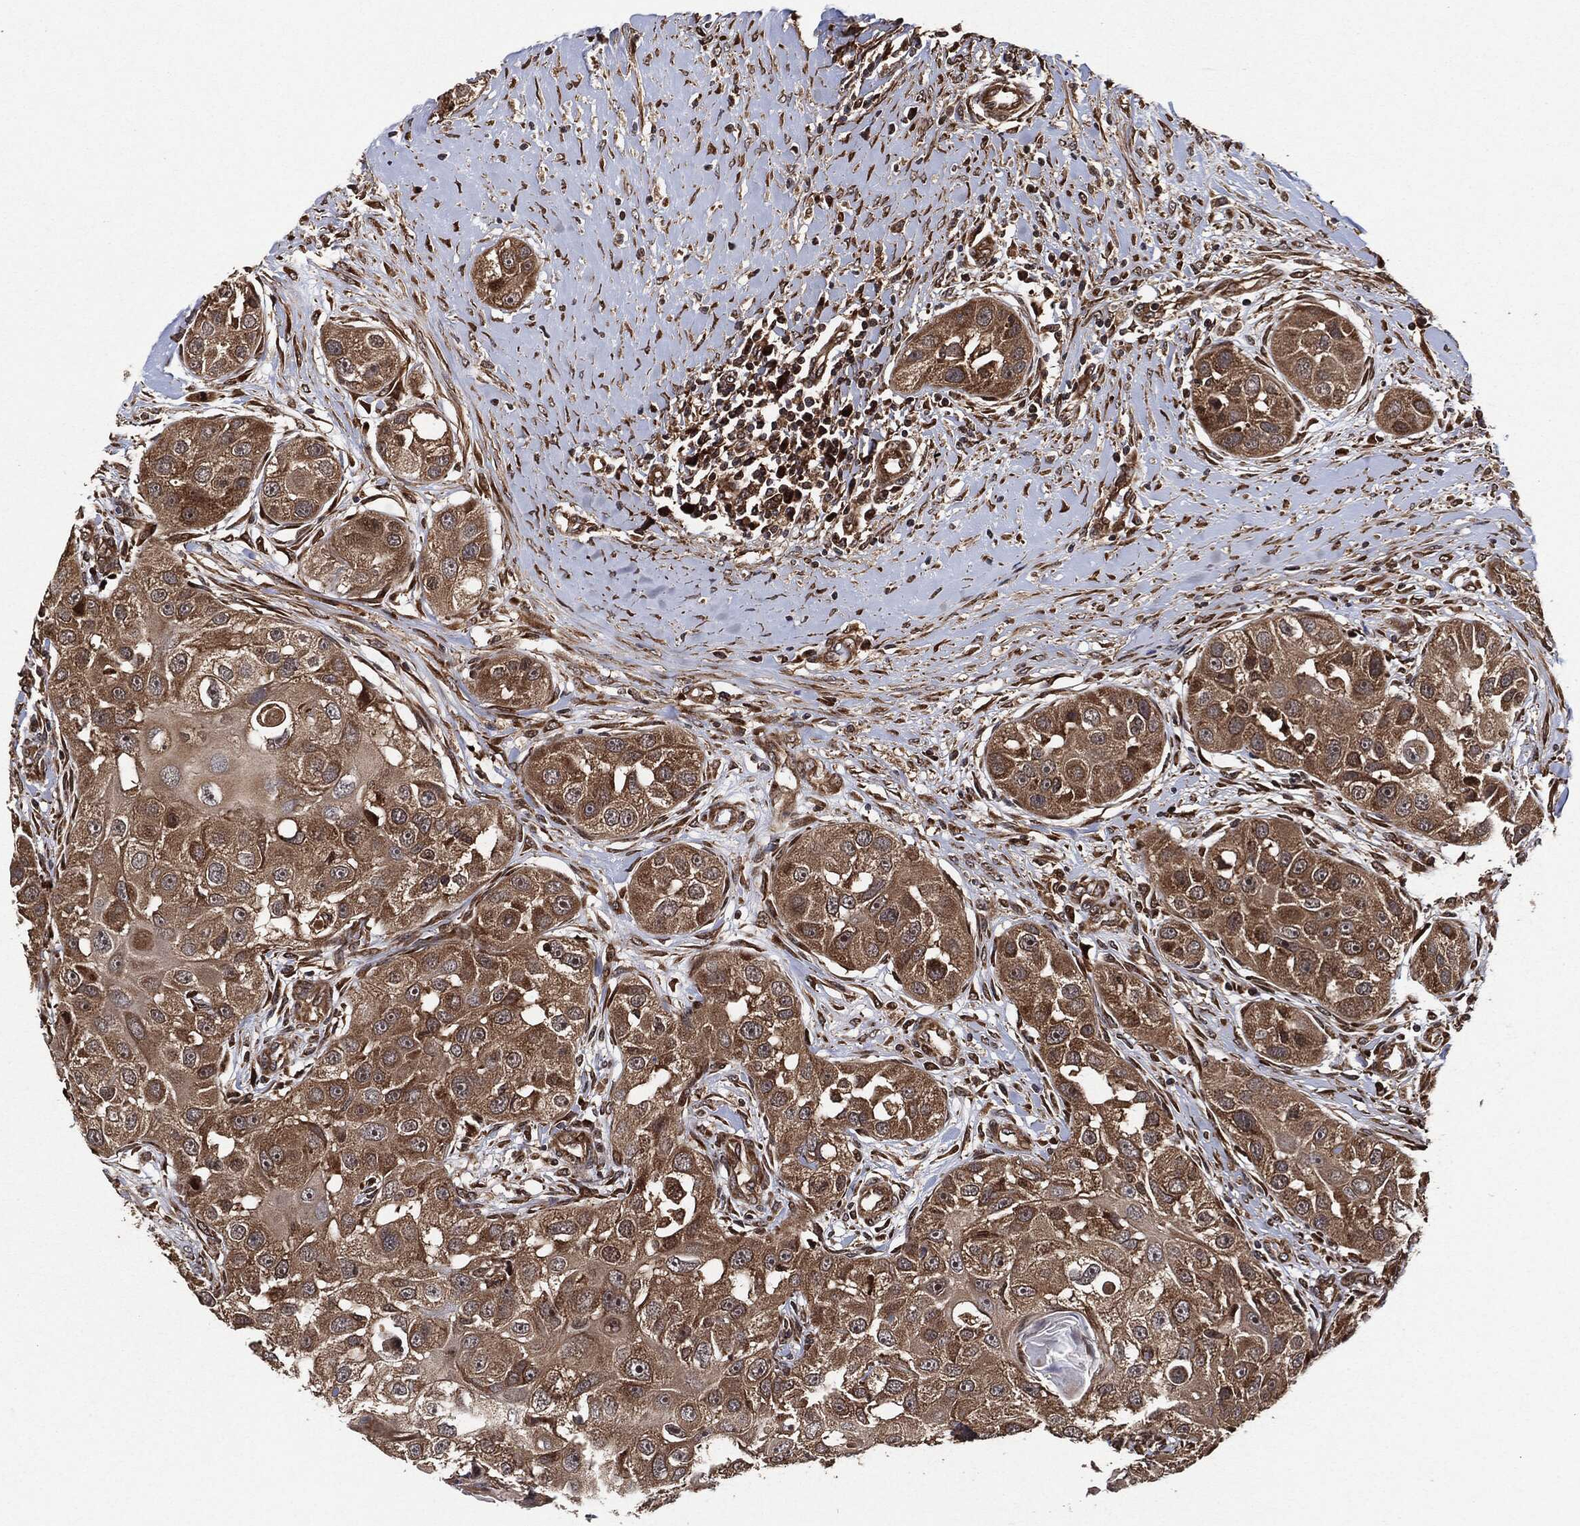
{"staining": {"intensity": "moderate", "quantity": ">75%", "location": "cytoplasmic/membranous"}, "tissue": "head and neck cancer", "cell_type": "Tumor cells", "image_type": "cancer", "snomed": [{"axis": "morphology", "description": "Normal tissue, NOS"}, {"axis": "morphology", "description": "Squamous cell carcinoma, NOS"}, {"axis": "topography", "description": "Skeletal muscle"}, {"axis": "topography", "description": "Head-Neck"}], "caption": "This image displays immunohistochemistry staining of human squamous cell carcinoma (head and neck), with medium moderate cytoplasmic/membranous expression in approximately >75% of tumor cells.", "gene": "BCAR1", "patient": {"sex": "male", "age": 51}}